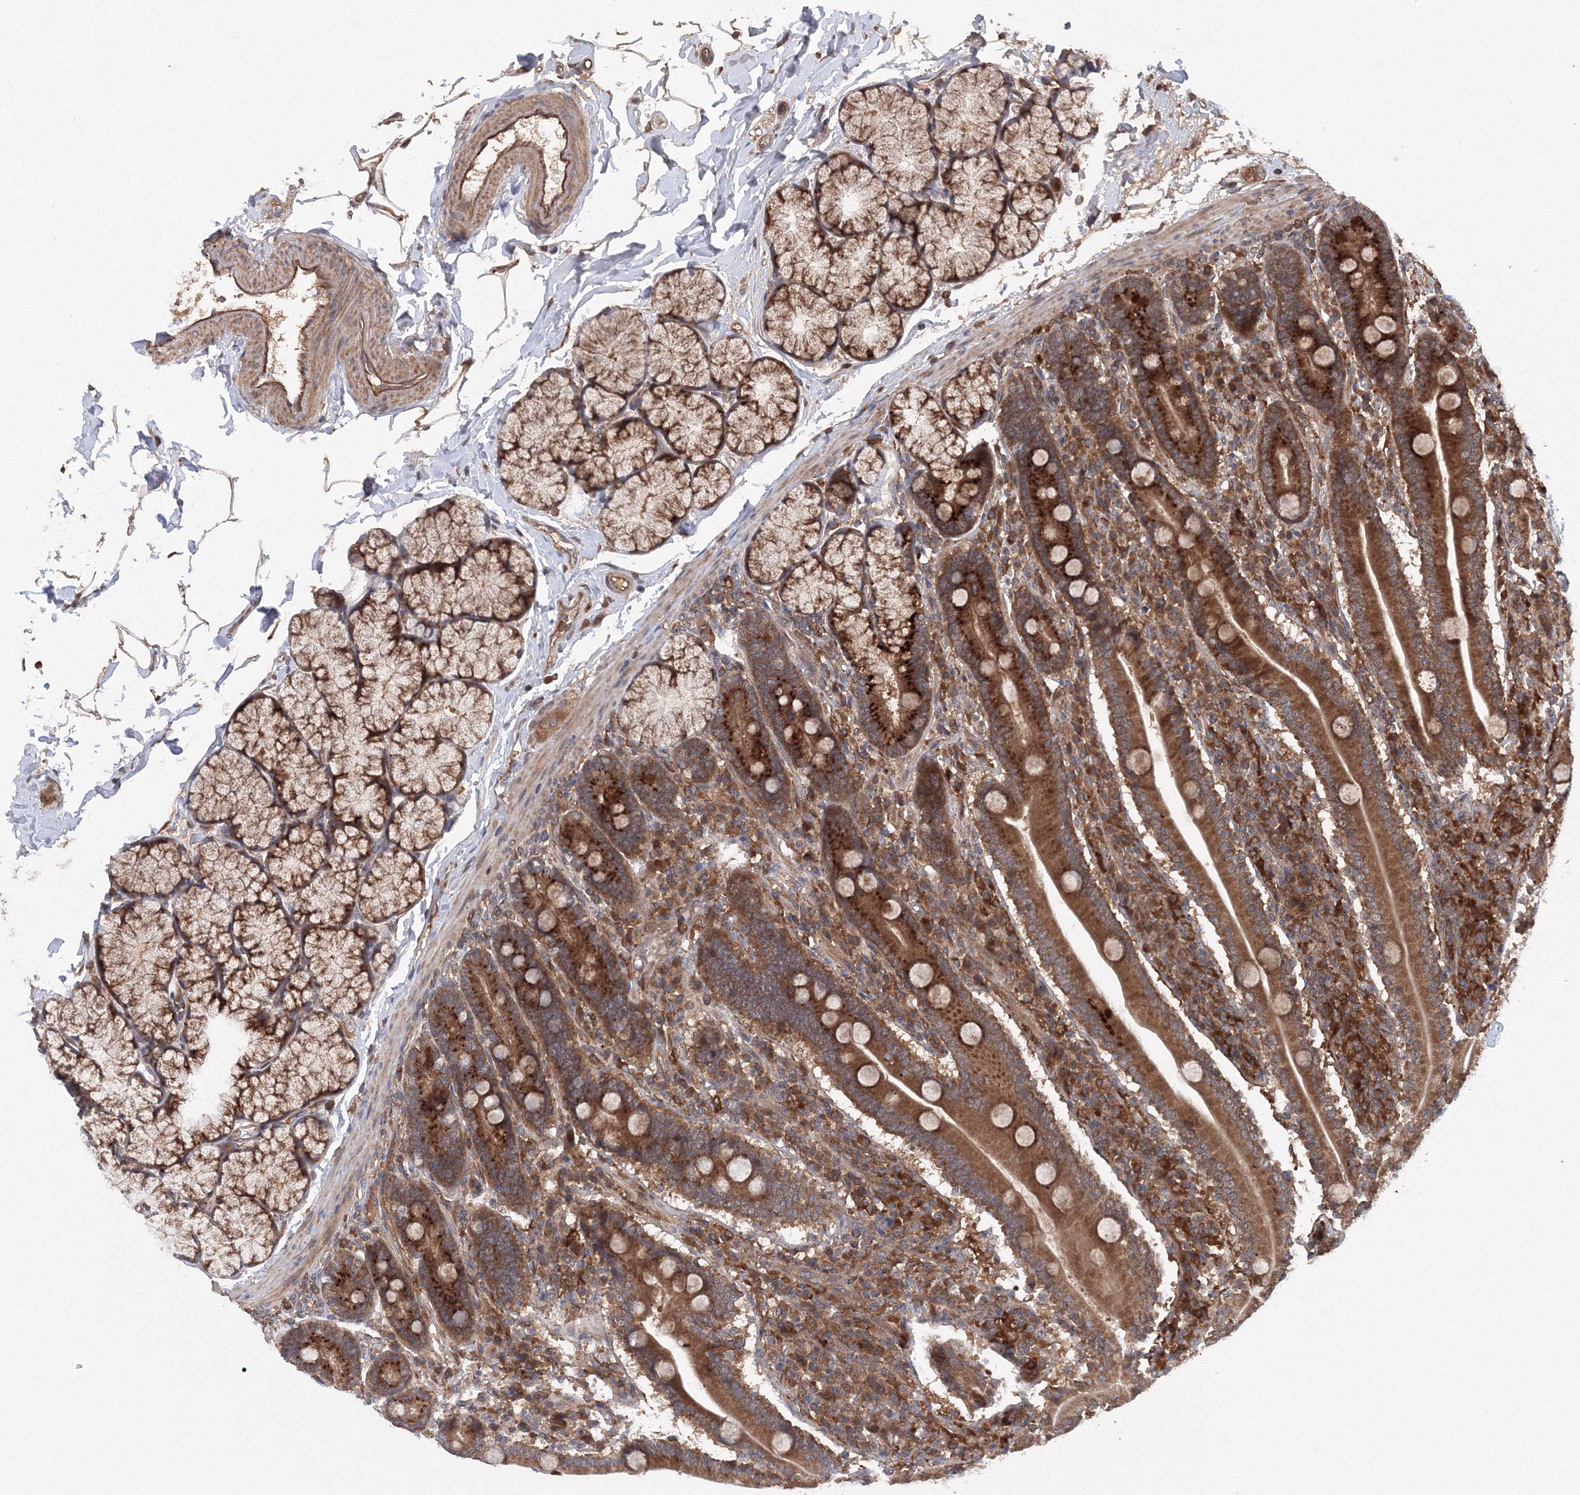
{"staining": {"intensity": "strong", "quantity": ">75%", "location": "cytoplasmic/membranous"}, "tissue": "duodenum", "cell_type": "Glandular cells", "image_type": "normal", "snomed": [{"axis": "morphology", "description": "Normal tissue, NOS"}, {"axis": "topography", "description": "Duodenum"}], "caption": "Protein analysis of normal duodenum displays strong cytoplasmic/membranous staining in about >75% of glandular cells. (Stains: DAB (3,3'-diaminobenzidine) in brown, nuclei in blue, Microscopy: brightfield microscopy at high magnification).", "gene": "ATG3", "patient": {"sex": "male", "age": 35}}